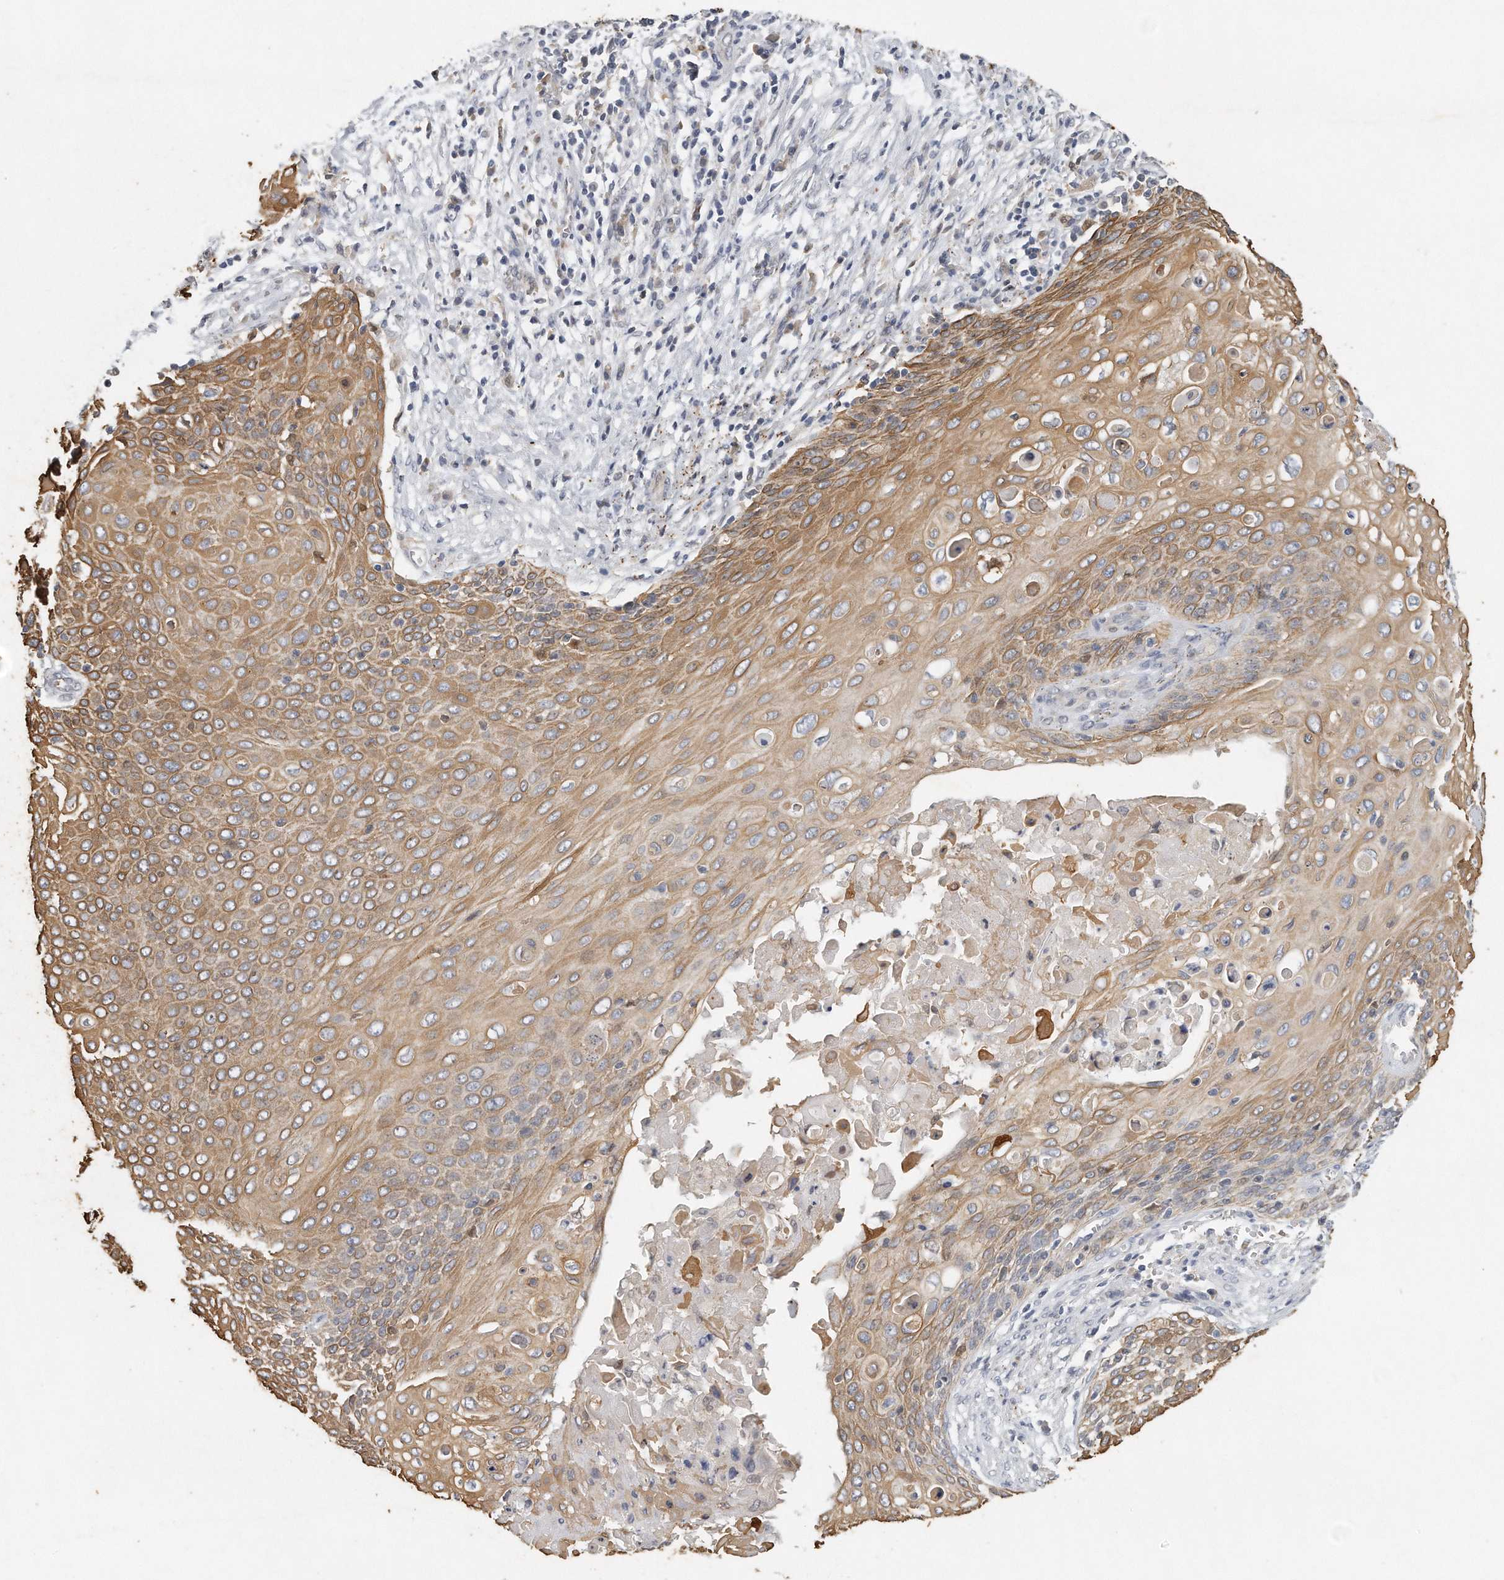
{"staining": {"intensity": "moderate", "quantity": ">75%", "location": "cytoplasmic/membranous"}, "tissue": "cervical cancer", "cell_type": "Tumor cells", "image_type": "cancer", "snomed": [{"axis": "morphology", "description": "Squamous cell carcinoma, NOS"}, {"axis": "topography", "description": "Cervix"}], "caption": "The histopathology image displays staining of cervical squamous cell carcinoma, revealing moderate cytoplasmic/membranous protein staining (brown color) within tumor cells.", "gene": "CAMK1", "patient": {"sex": "female", "age": 39}}